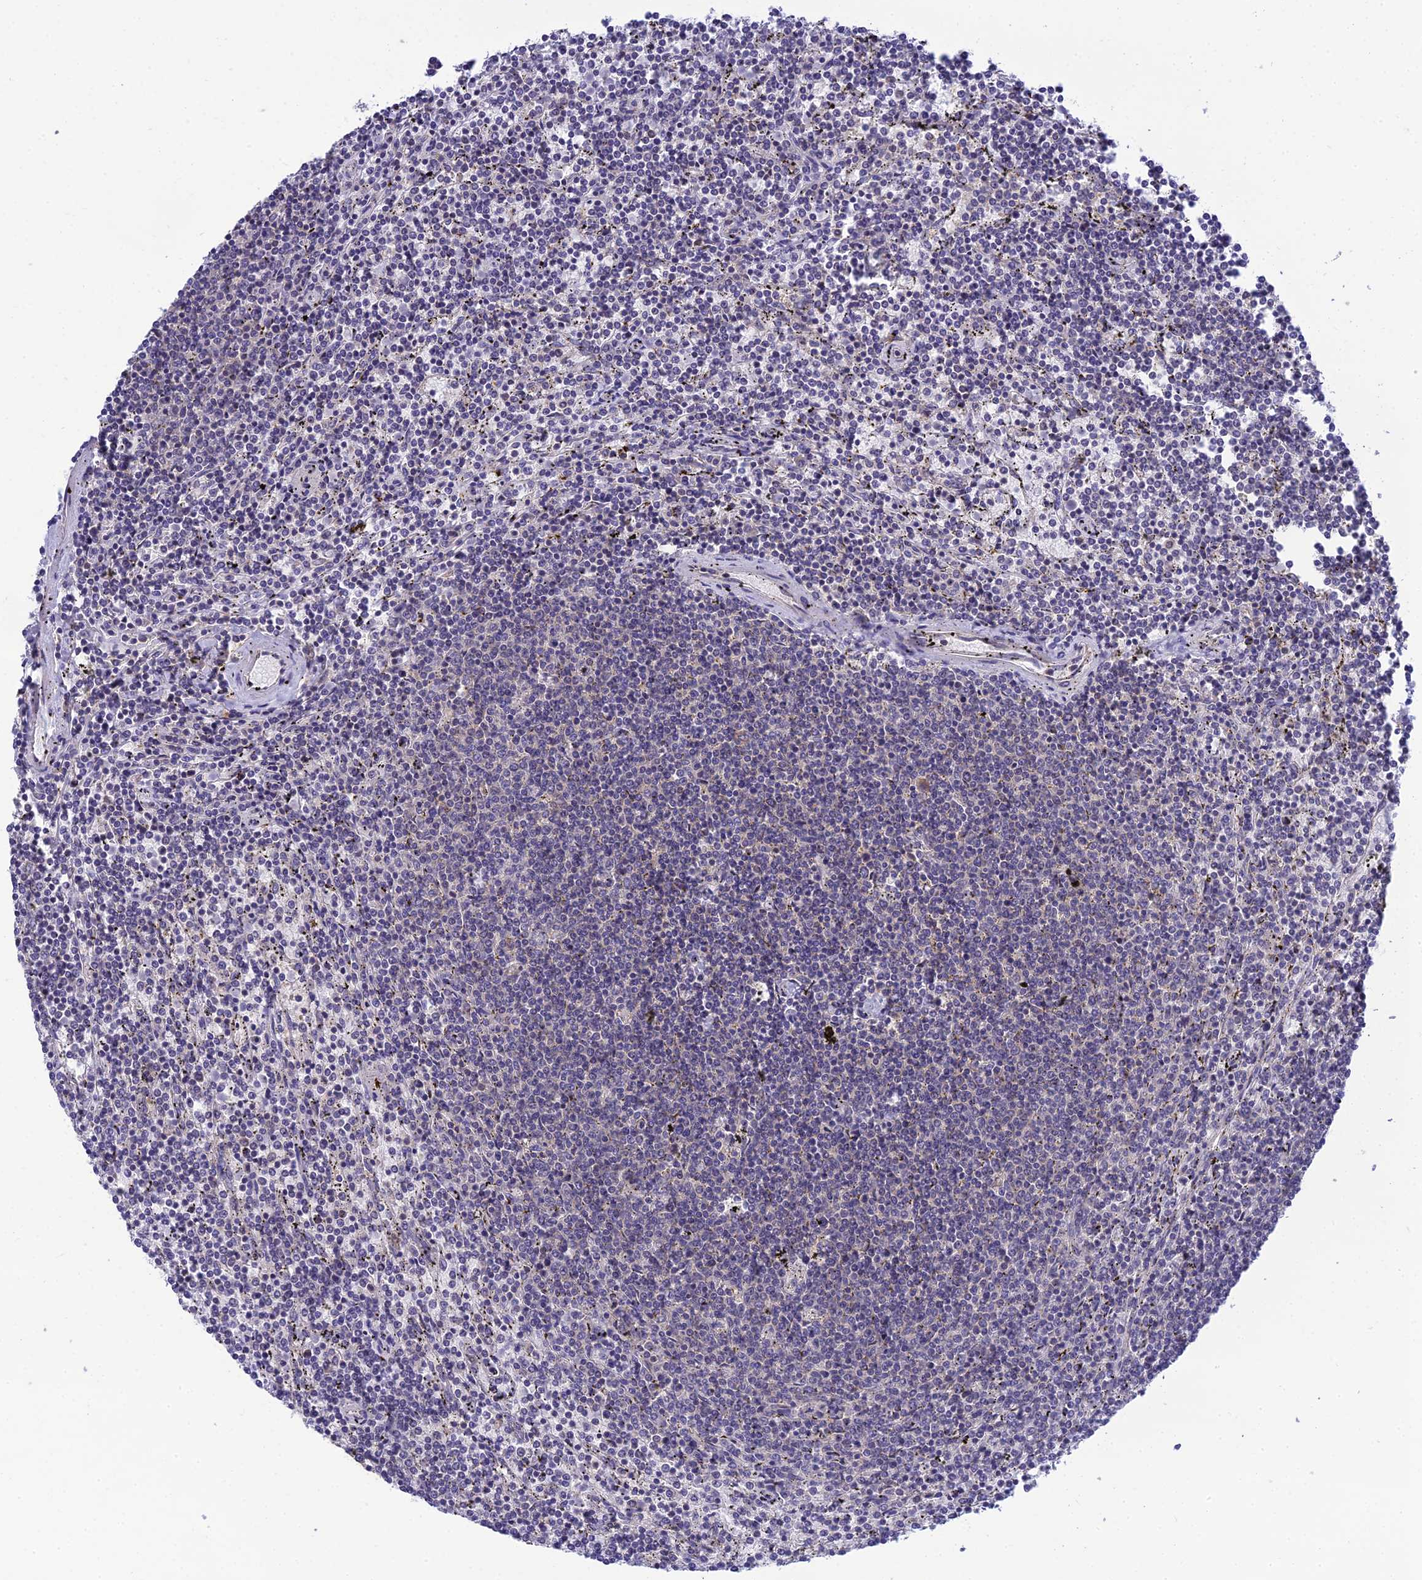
{"staining": {"intensity": "negative", "quantity": "none", "location": "none"}, "tissue": "lymphoma", "cell_type": "Tumor cells", "image_type": "cancer", "snomed": [{"axis": "morphology", "description": "Malignant lymphoma, non-Hodgkin's type, Low grade"}, {"axis": "topography", "description": "Spleen"}], "caption": "This is an immunohistochemistry (IHC) histopathology image of human lymphoma. There is no staining in tumor cells.", "gene": "CLCN7", "patient": {"sex": "female", "age": 50}}